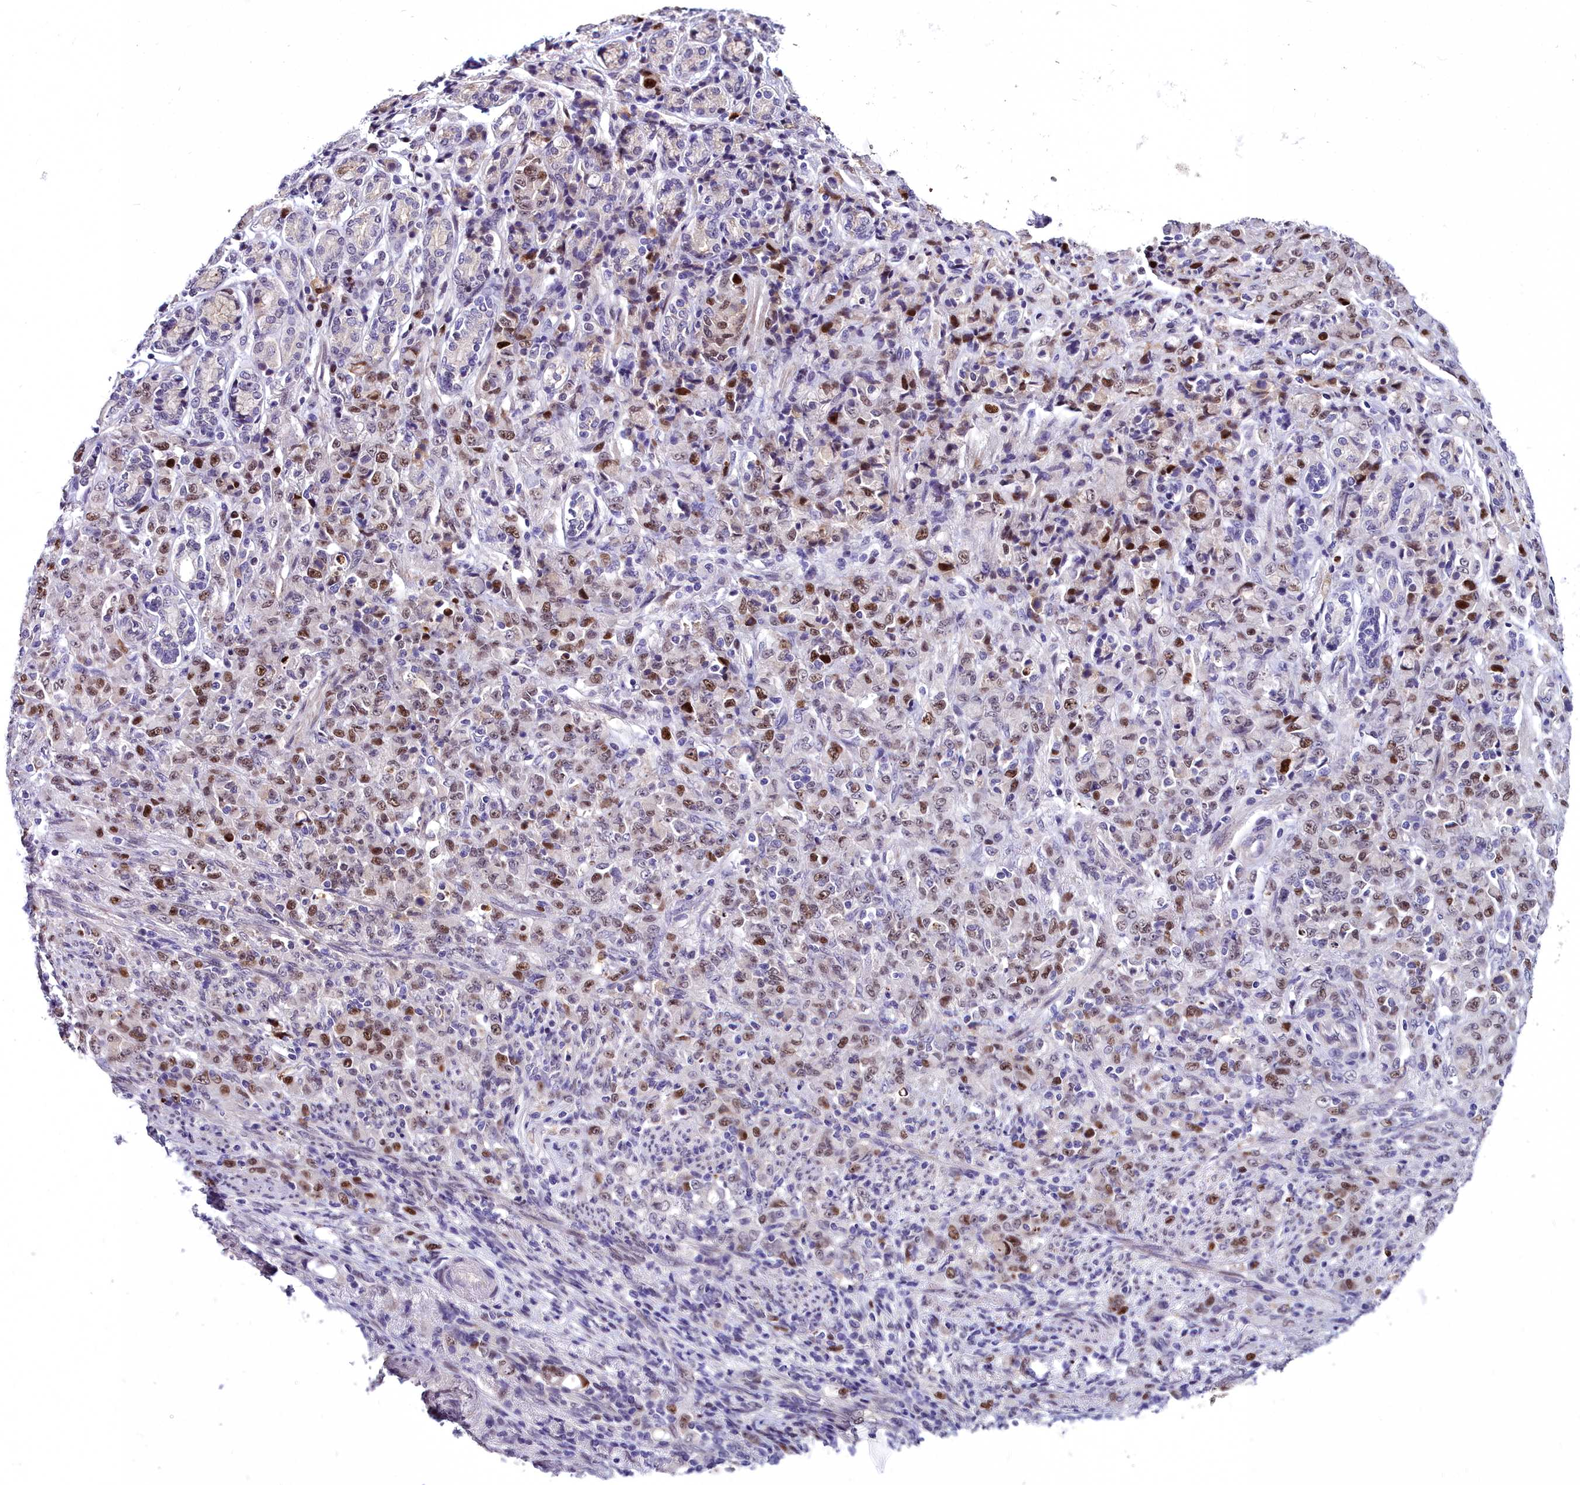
{"staining": {"intensity": "moderate", "quantity": "25%-75%", "location": "nuclear"}, "tissue": "stomach cancer", "cell_type": "Tumor cells", "image_type": "cancer", "snomed": [{"axis": "morphology", "description": "Adenocarcinoma, NOS"}, {"axis": "topography", "description": "Stomach"}], "caption": "Immunohistochemical staining of stomach cancer reveals medium levels of moderate nuclear protein staining in about 25%-75% of tumor cells.", "gene": "TRIML2", "patient": {"sex": "female", "age": 79}}